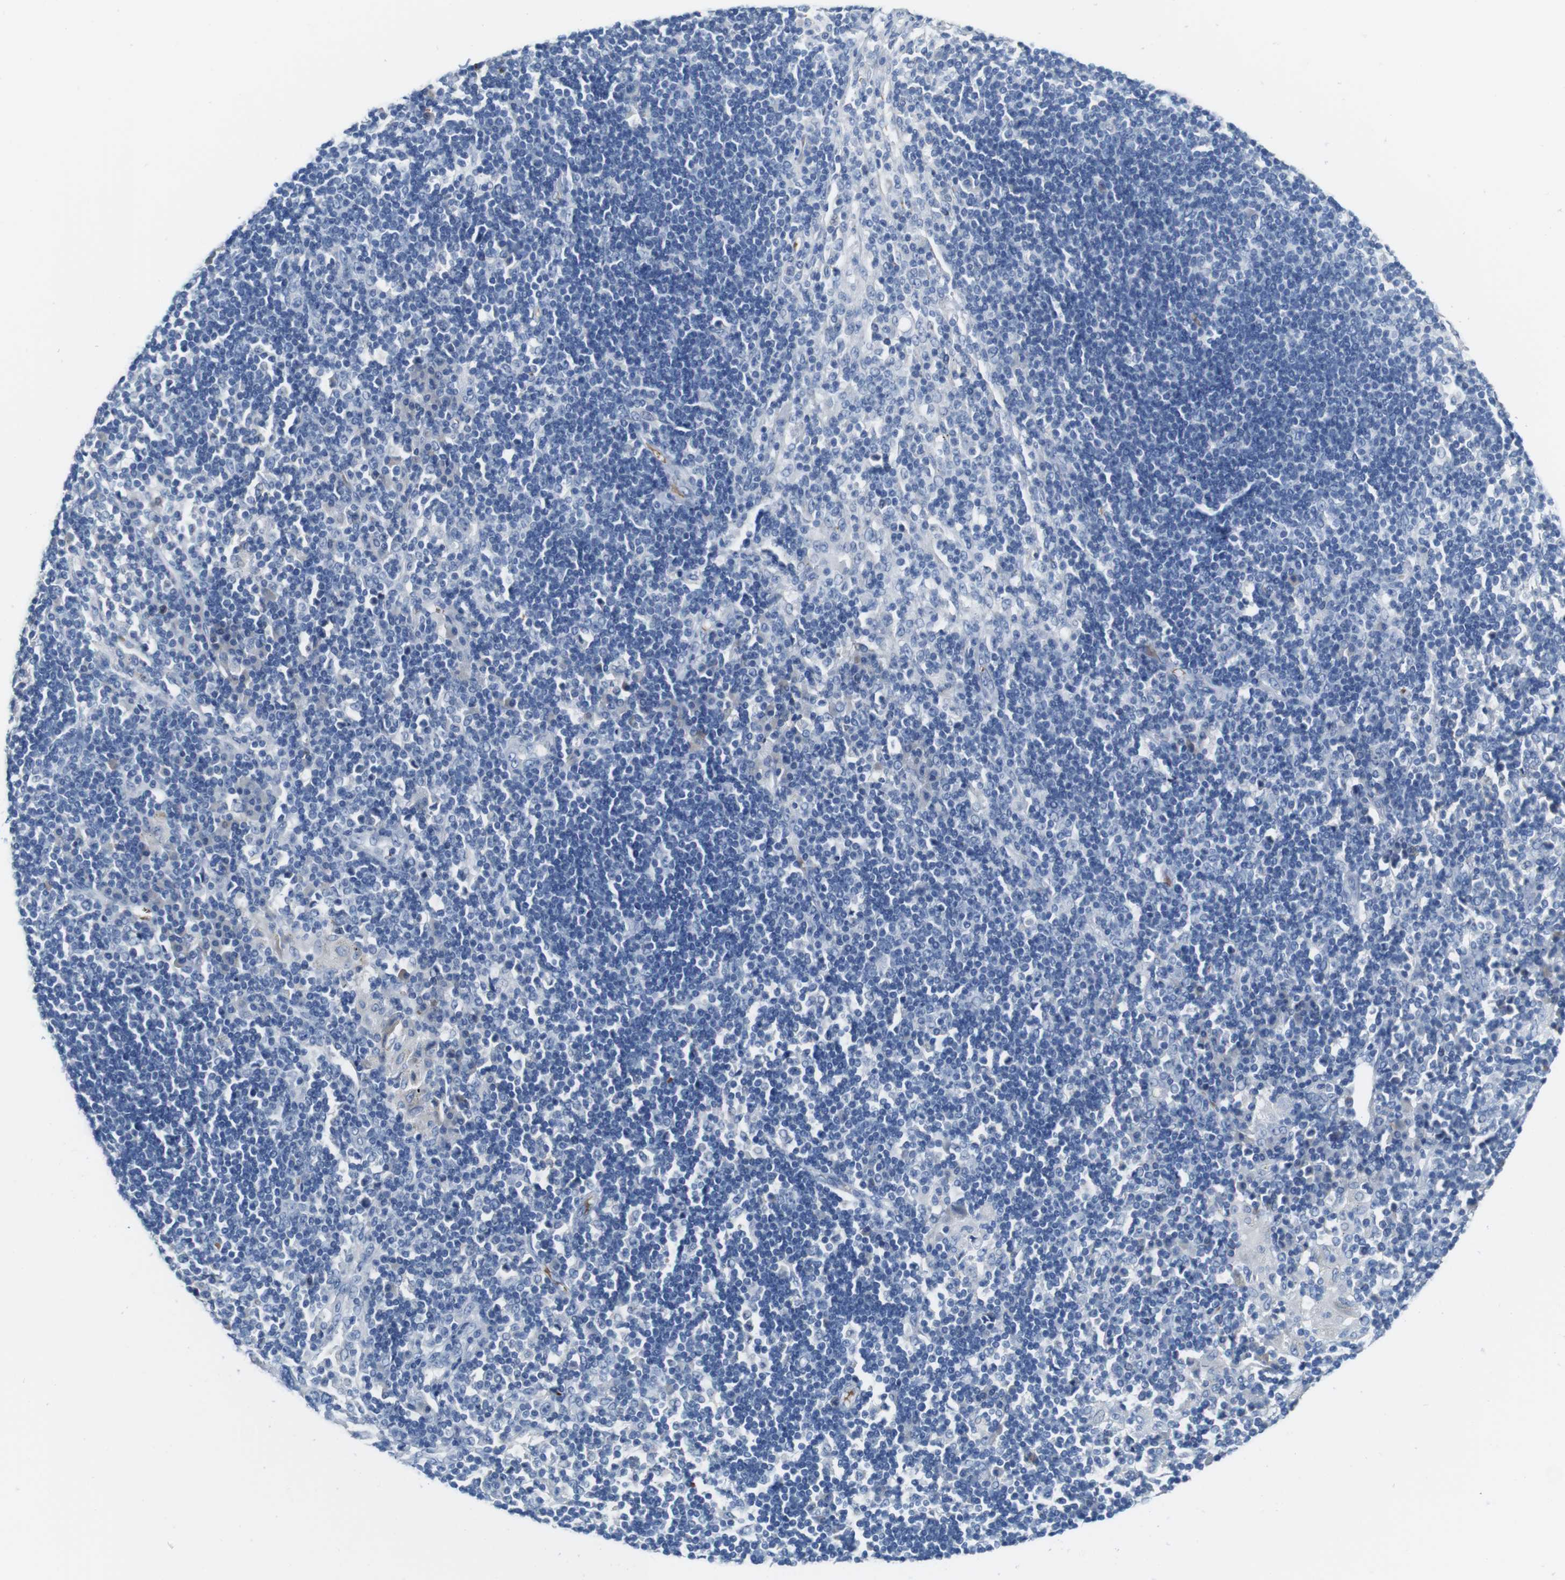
{"staining": {"intensity": "negative", "quantity": "none", "location": "none"}, "tissue": "adipose tissue", "cell_type": "Adipocytes", "image_type": "normal", "snomed": [{"axis": "morphology", "description": "Normal tissue, NOS"}, {"axis": "morphology", "description": "Adenocarcinoma, NOS"}, {"axis": "topography", "description": "Esophagus"}], "caption": "Immunohistochemistry of unremarkable human adipose tissue demonstrates no expression in adipocytes.", "gene": "IGSF8", "patient": {"sex": "male", "age": 62}}